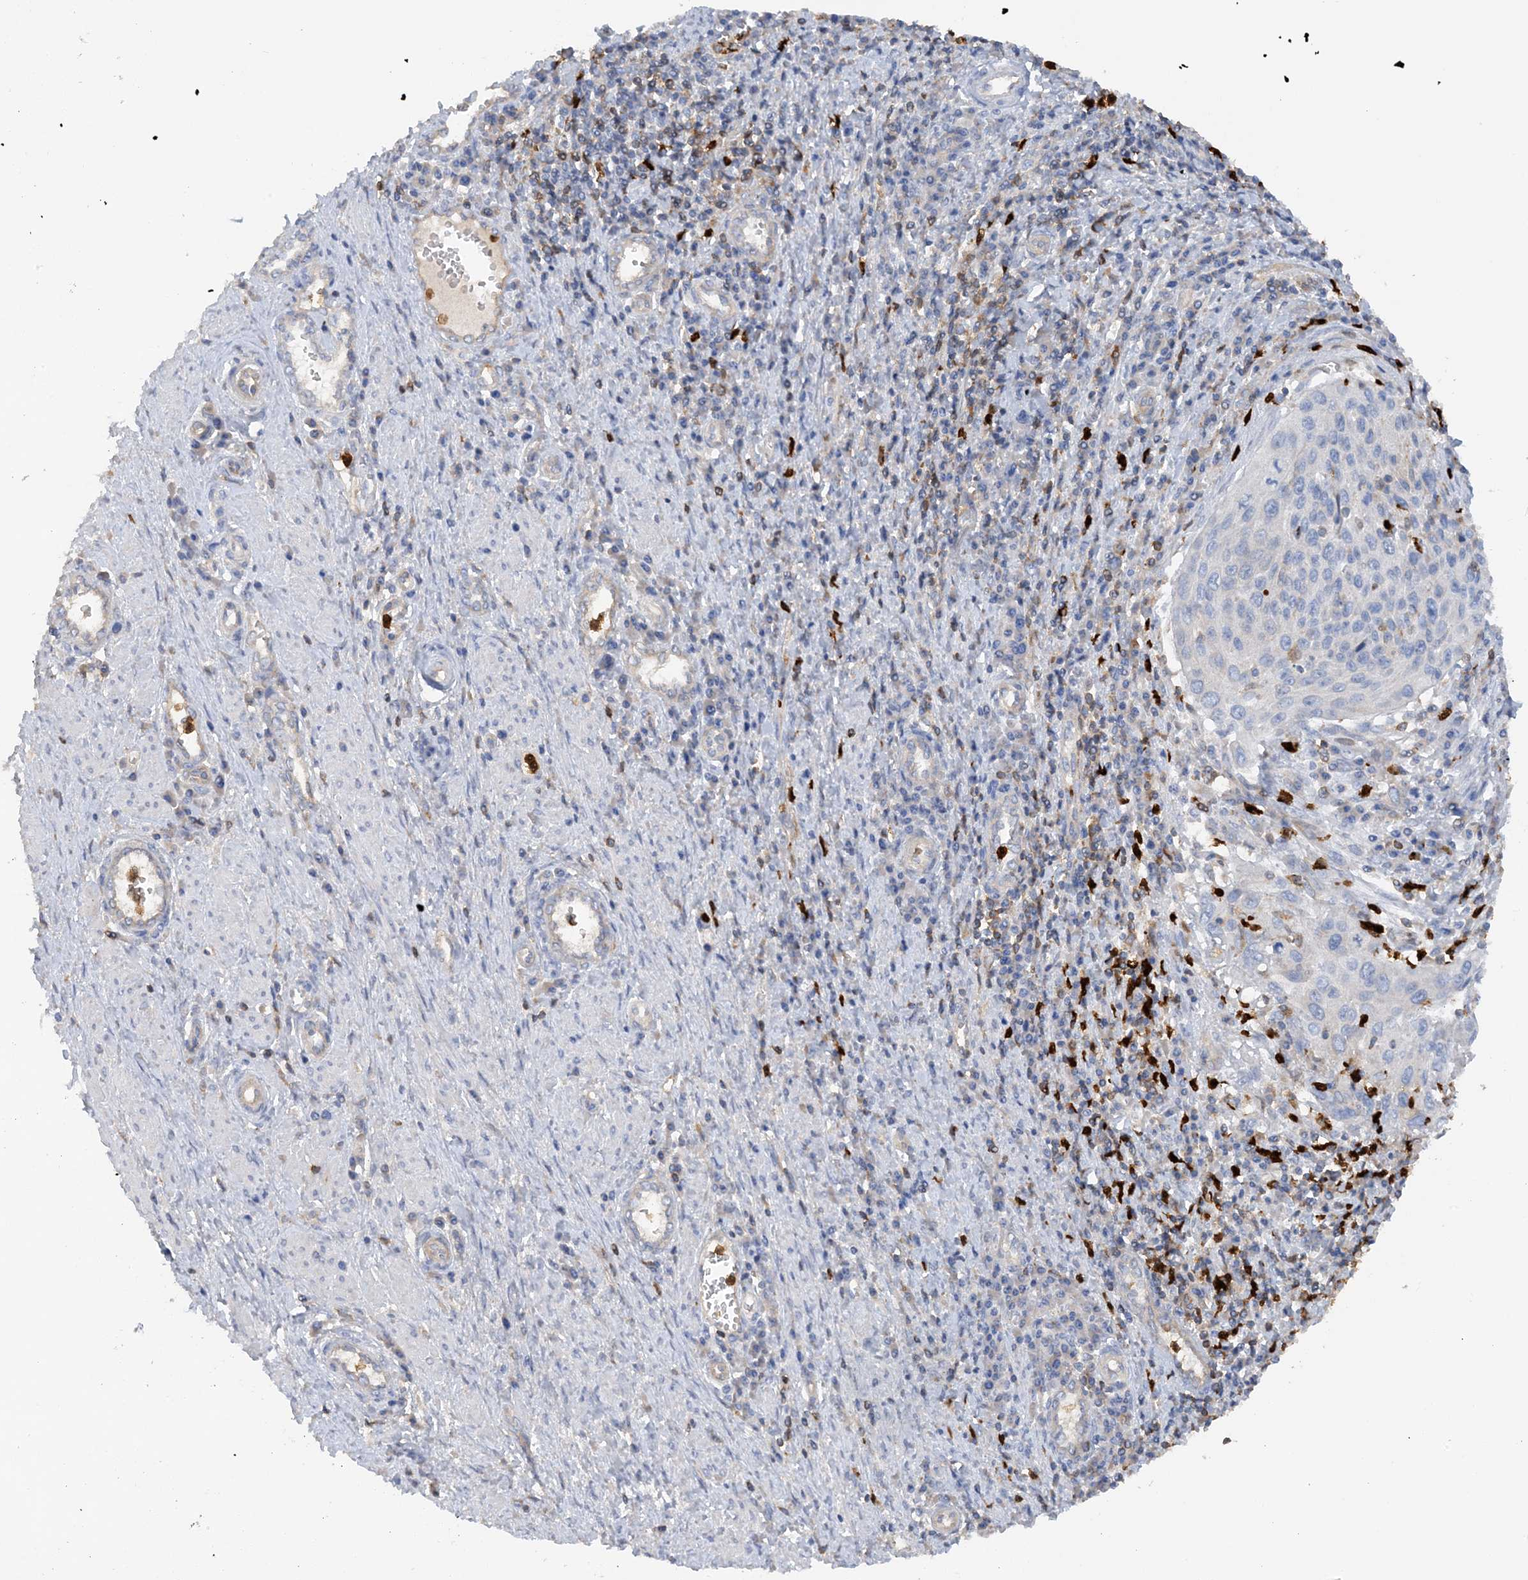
{"staining": {"intensity": "negative", "quantity": "none", "location": "none"}, "tissue": "cervical cancer", "cell_type": "Tumor cells", "image_type": "cancer", "snomed": [{"axis": "morphology", "description": "Squamous cell carcinoma, NOS"}, {"axis": "topography", "description": "Cervix"}], "caption": "A high-resolution image shows immunohistochemistry (IHC) staining of squamous cell carcinoma (cervical), which shows no significant positivity in tumor cells. The staining was performed using DAB (3,3'-diaminobenzidine) to visualize the protein expression in brown, while the nuclei were stained in blue with hematoxylin (Magnification: 20x).", "gene": "PHACTR2", "patient": {"sex": "female", "age": 32}}